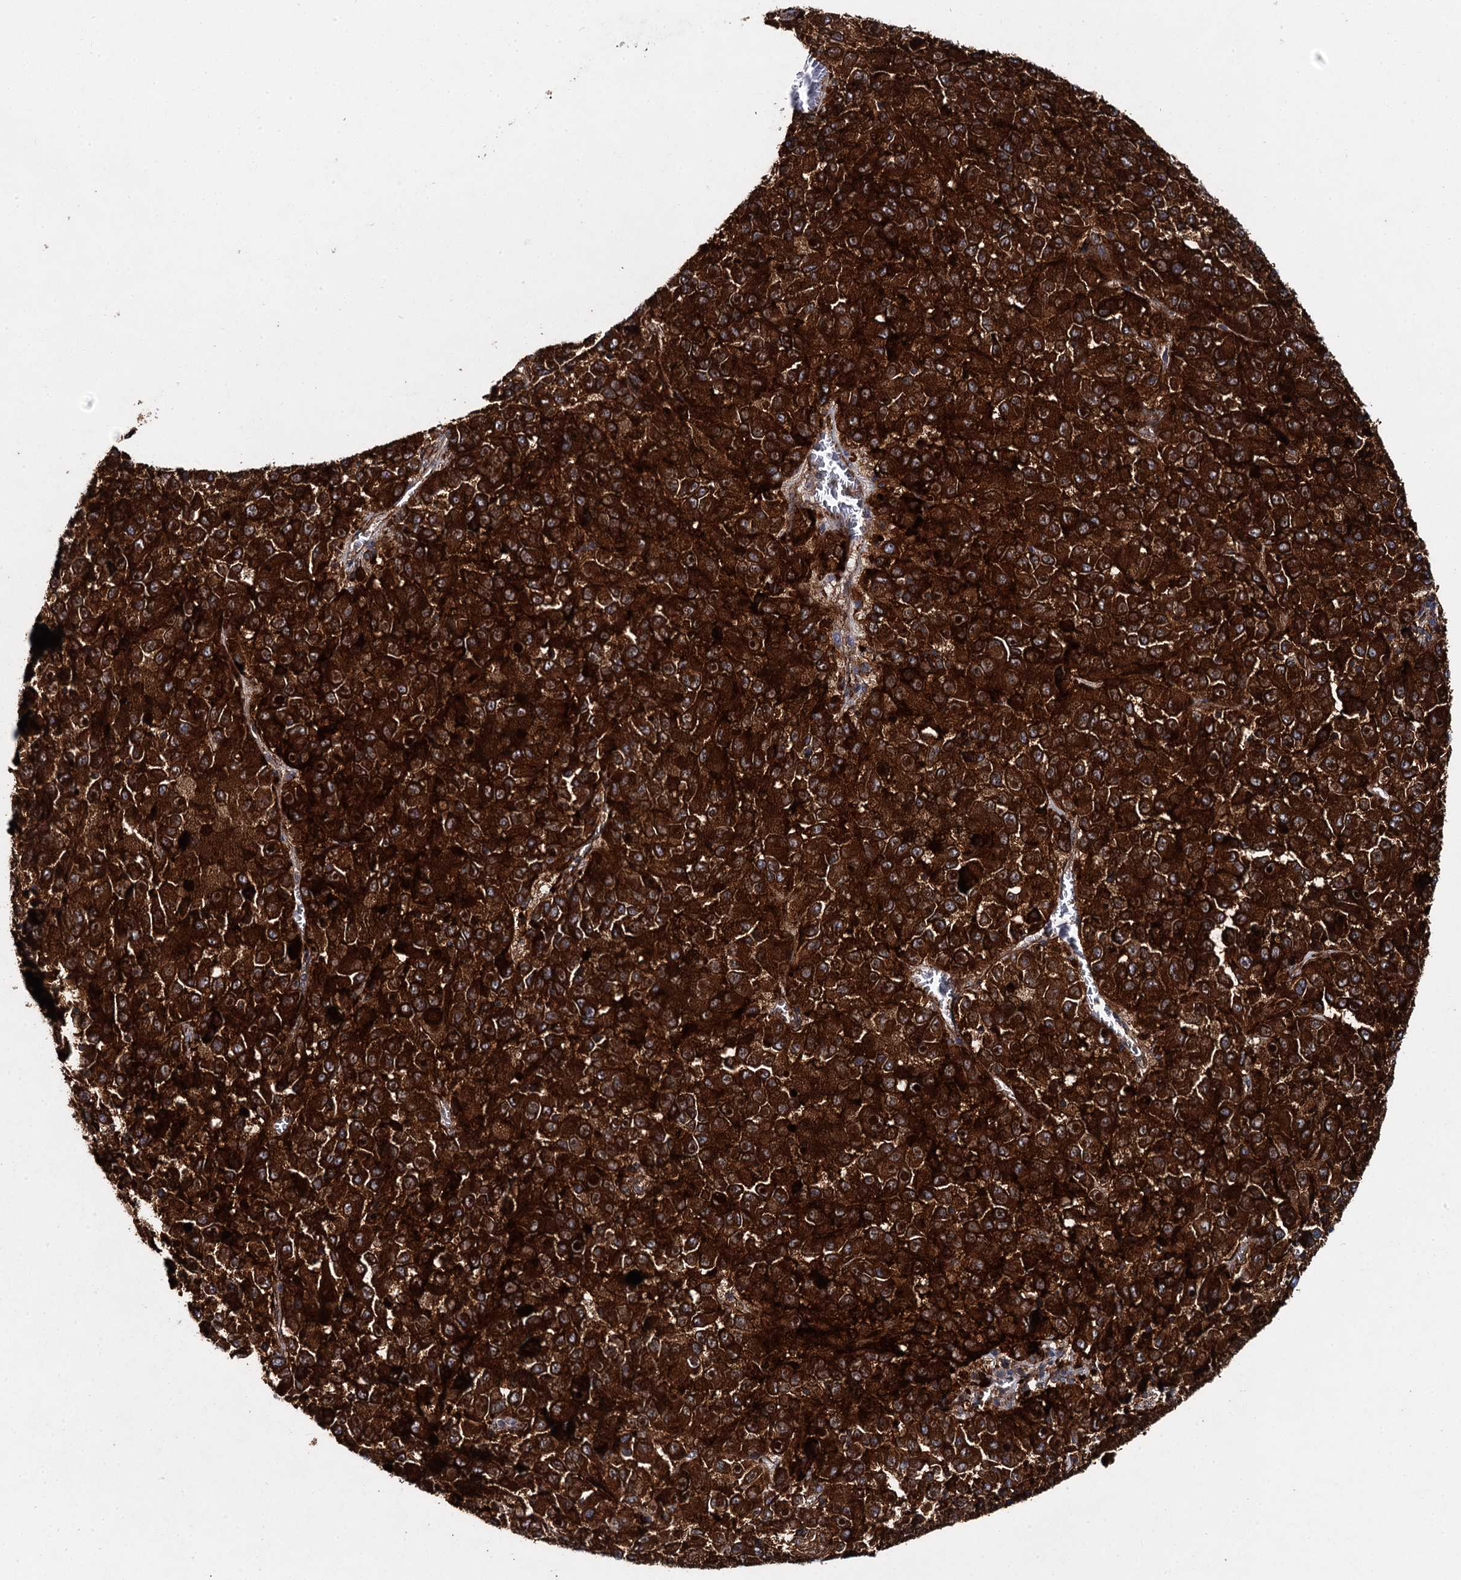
{"staining": {"intensity": "strong", "quantity": ">75%", "location": "cytoplasmic/membranous"}, "tissue": "melanoma", "cell_type": "Tumor cells", "image_type": "cancer", "snomed": [{"axis": "morphology", "description": "Malignant melanoma, Metastatic site"}, {"axis": "topography", "description": "Lung"}], "caption": "DAB immunohistochemical staining of melanoma displays strong cytoplasmic/membranous protein staining in about >75% of tumor cells.", "gene": "GBA1", "patient": {"sex": "male", "age": 64}}